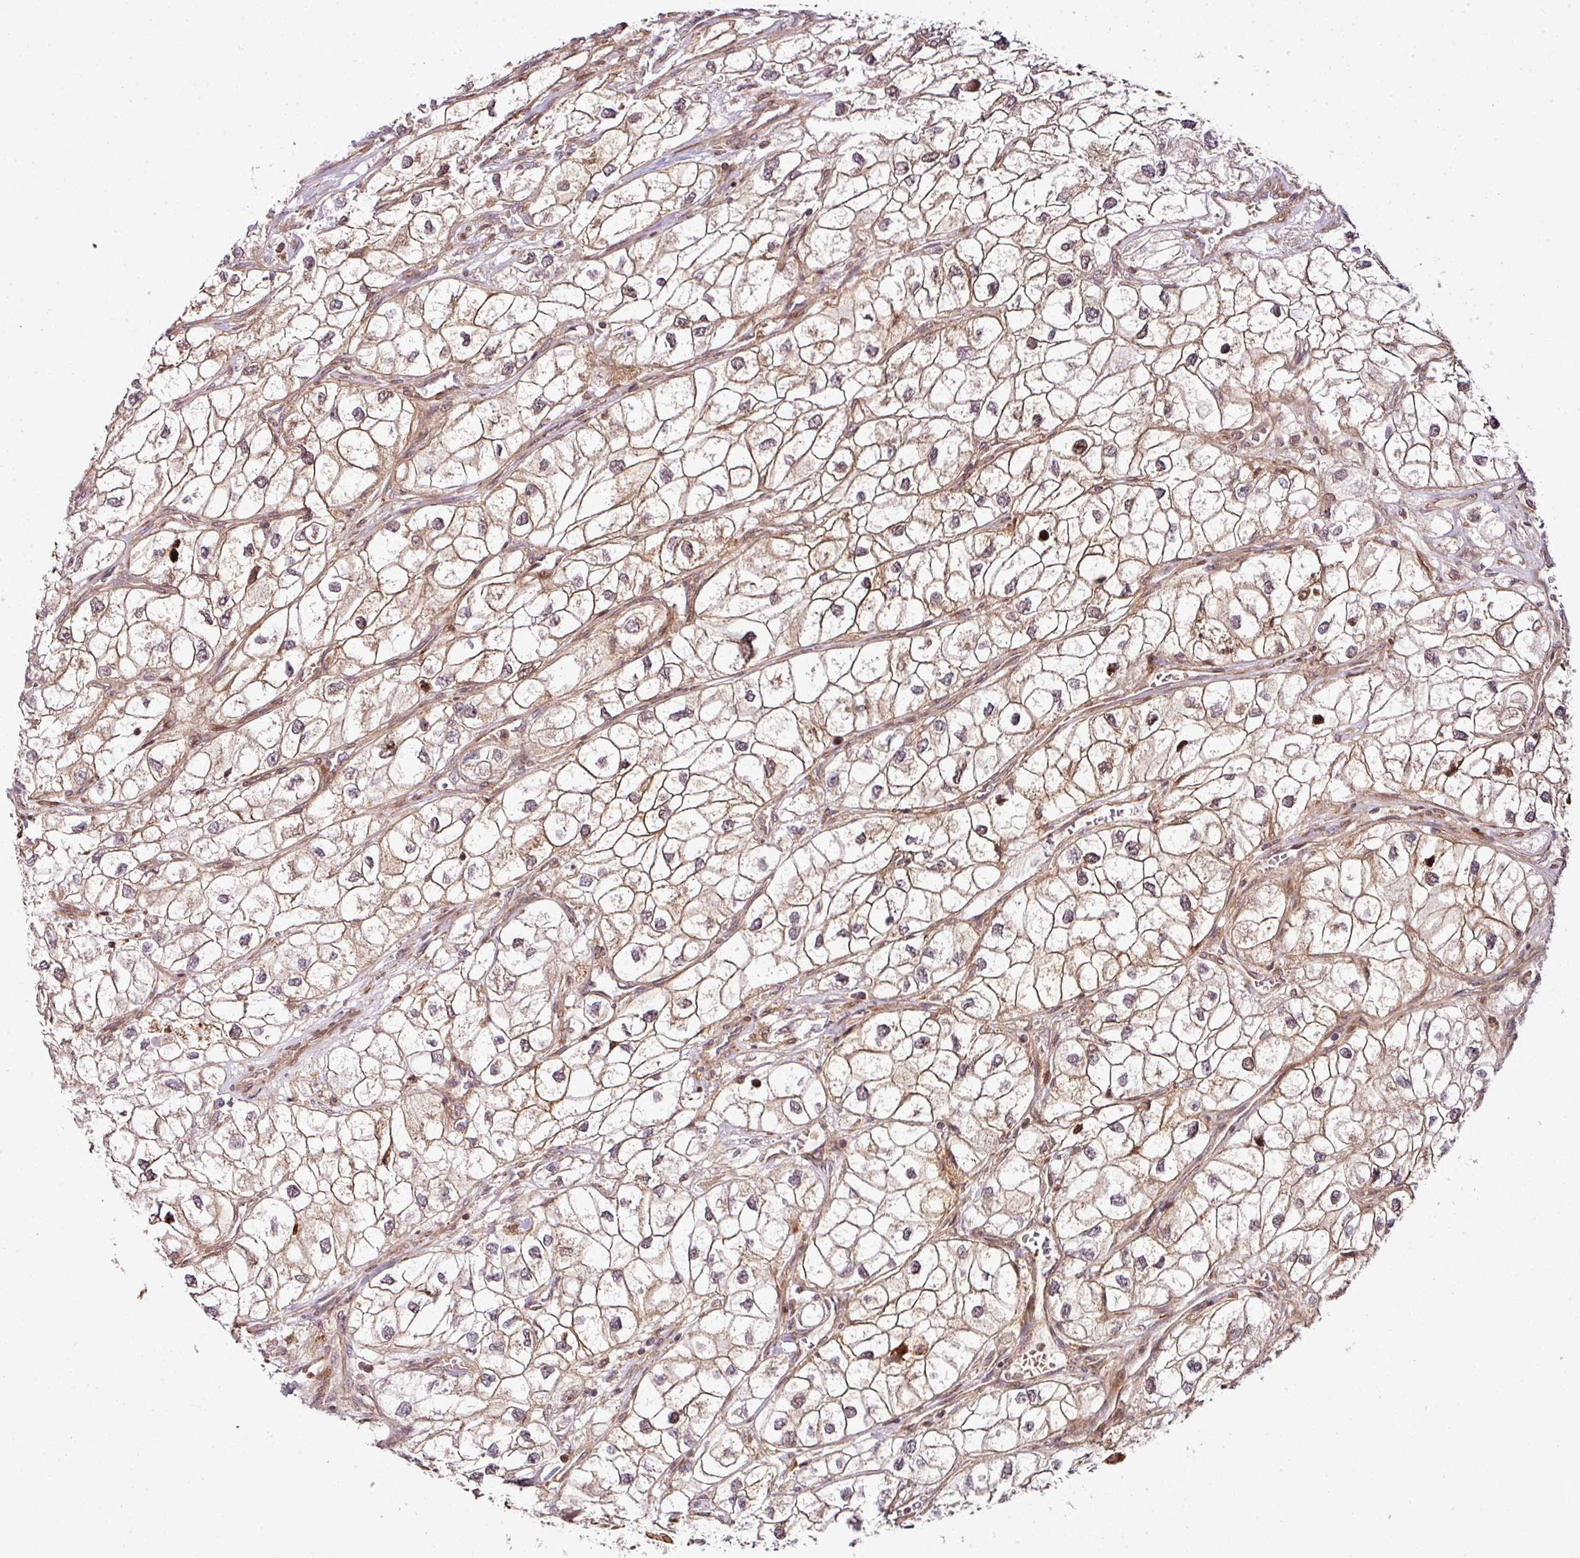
{"staining": {"intensity": "moderate", "quantity": ">75%", "location": "cytoplasmic/membranous"}, "tissue": "renal cancer", "cell_type": "Tumor cells", "image_type": "cancer", "snomed": [{"axis": "morphology", "description": "Adenocarcinoma, NOS"}, {"axis": "topography", "description": "Kidney"}], "caption": "Human renal cancer (adenocarcinoma) stained with a protein marker demonstrates moderate staining in tumor cells.", "gene": "ATAT1", "patient": {"sex": "male", "age": 59}}